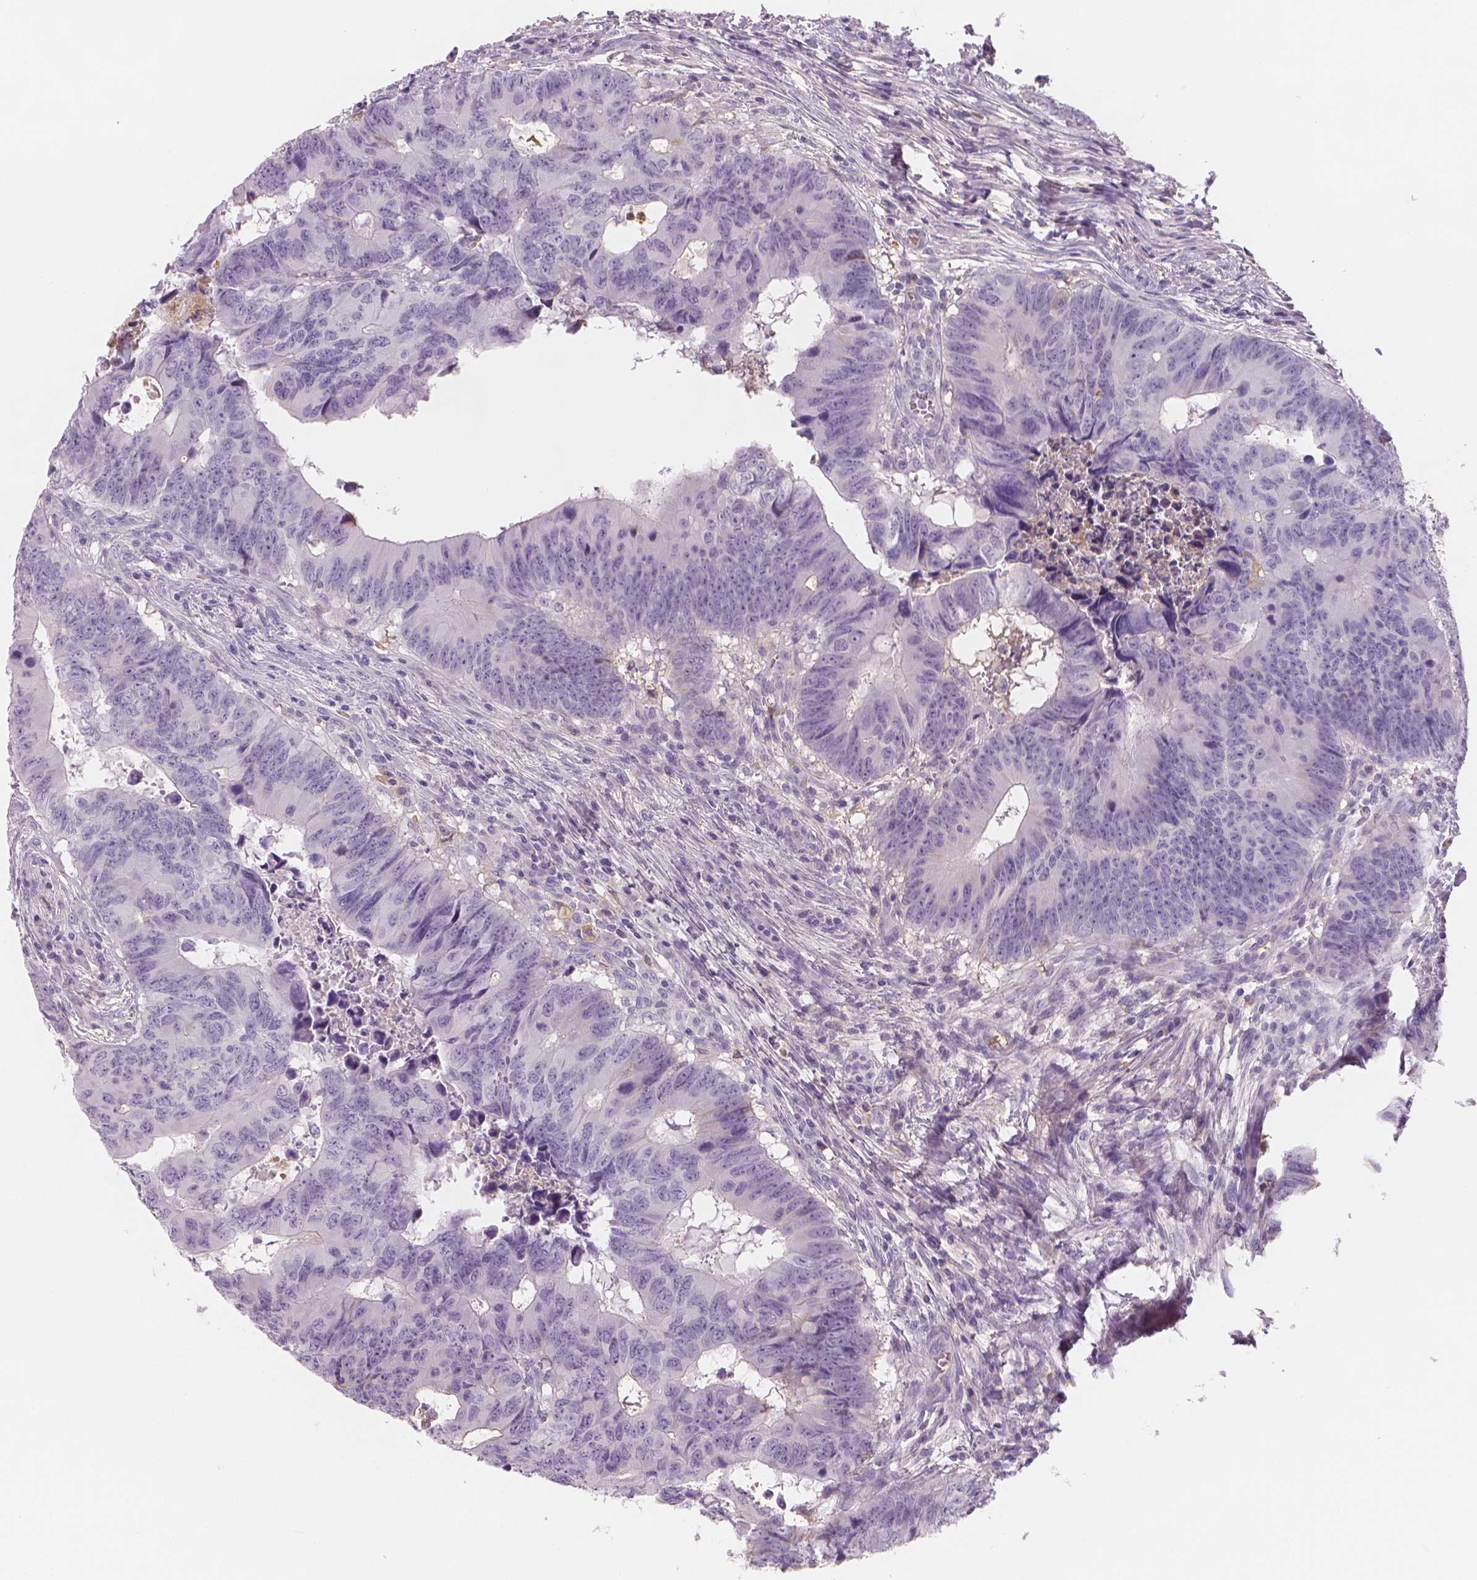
{"staining": {"intensity": "negative", "quantity": "none", "location": "none"}, "tissue": "colorectal cancer", "cell_type": "Tumor cells", "image_type": "cancer", "snomed": [{"axis": "morphology", "description": "Adenocarcinoma, NOS"}, {"axis": "topography", "description": "Colon"}], "caption": "Human adenocarcinoma (colorectal) stained for a protein using IHC displays no expression in tumor cells.", "gene": "APOA4", "patient": {"sex": "female", "age": 82}}